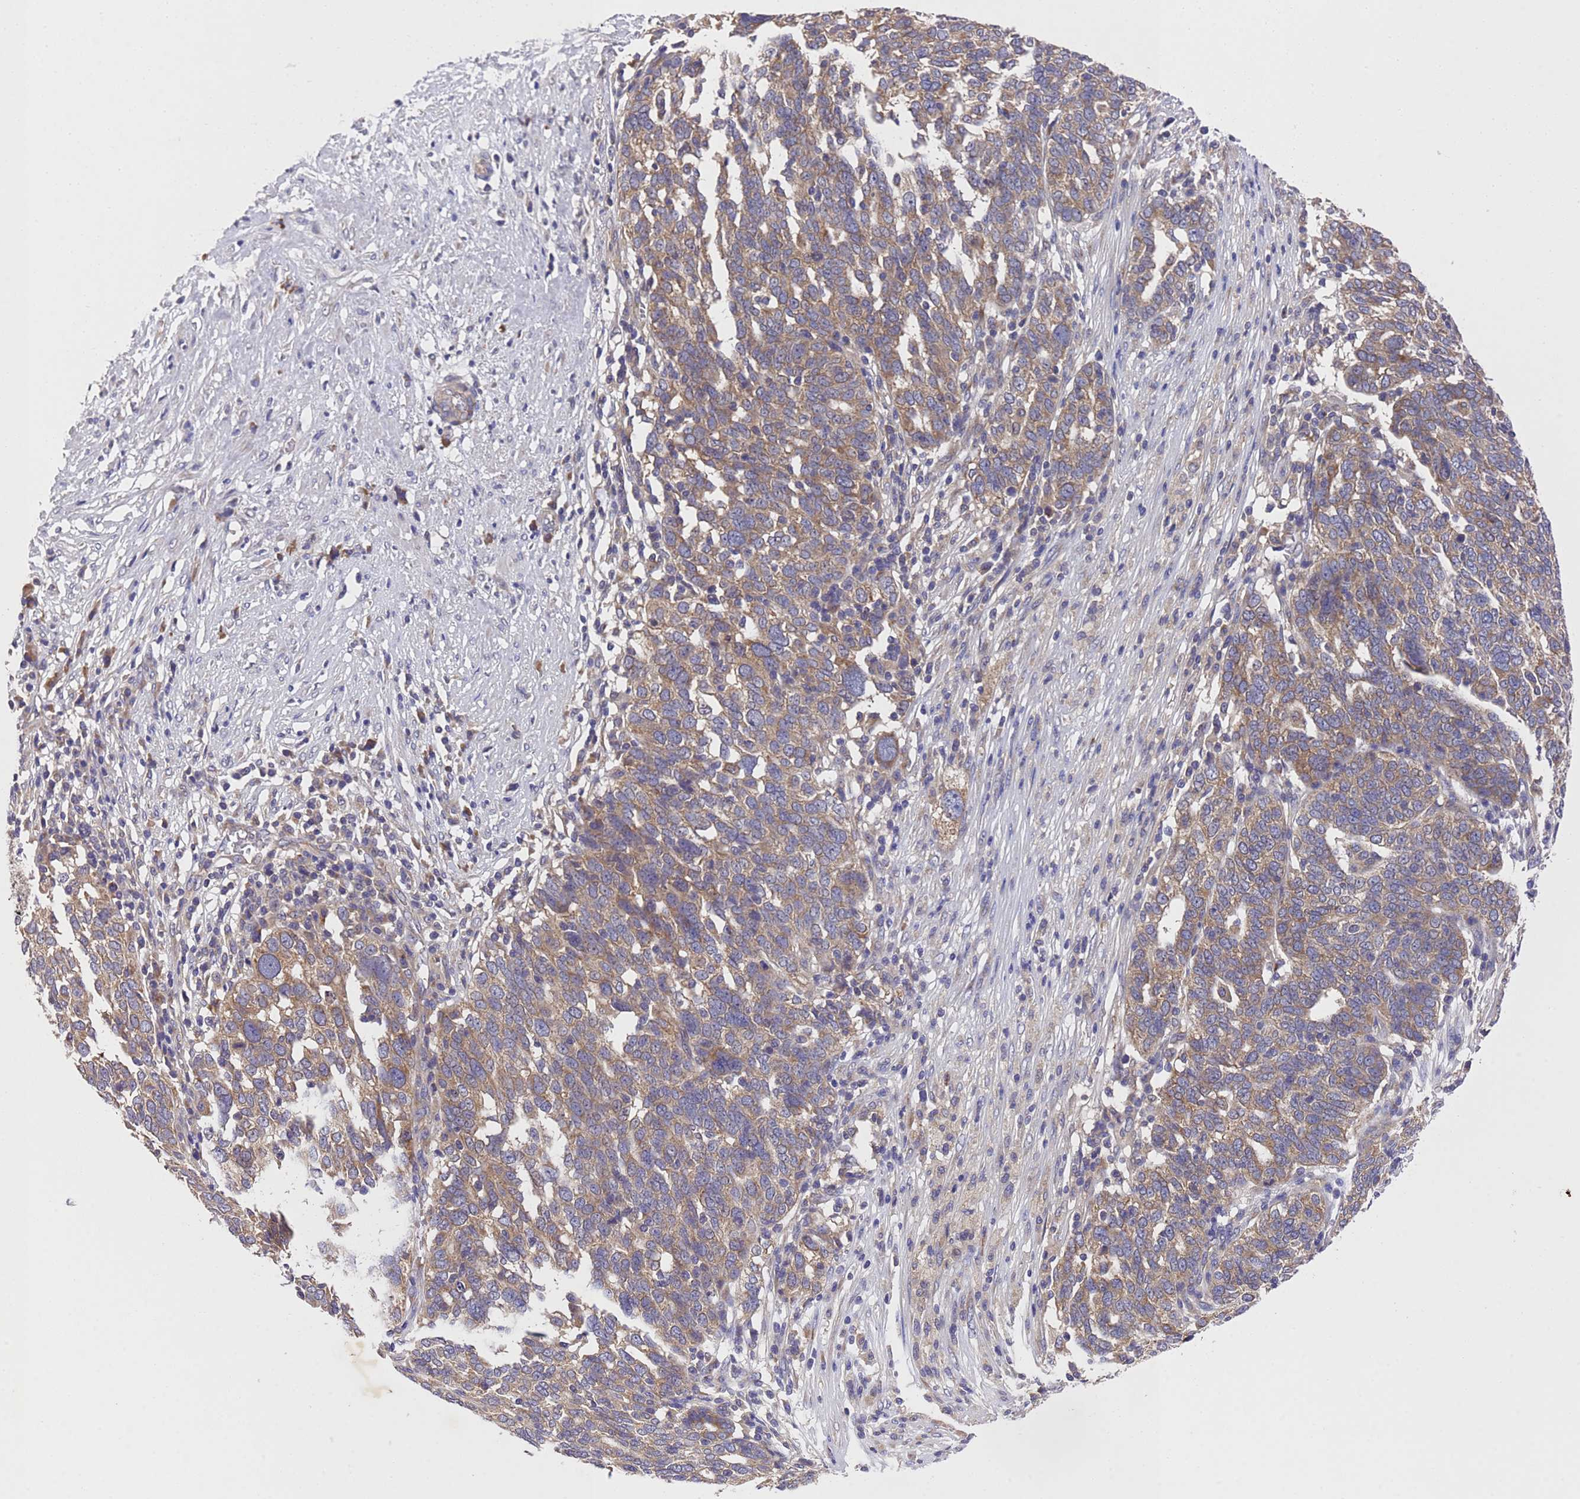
{"staining": {"intensity": "moderate", "quantity": ">75%", "location": "cytoplasmic/membranous"}, "tissue": "ovarian cancer", "cell_type": "Tumor cells", "image_type": "cancer", "snomed": [{"axis": "morphology", "description": "Cystadenocarcinoma, serous, NOS"}, {"axis": "topography", "description": "Ovary"}], "caption": "Moderate cytoplasmic/membranous positivity is appreciated in about >75% of tumor cells in serous cystadenocarcinoma (ovarian). The protein of interest is stained brown, and the nuclei are stained in blue (DAB (3,3'-diaminobenzidine) IHC with brightfield microscopy, high magnification).", "gene": "DCAF12L2", "patient": {"sex": "female", "age": 59}}